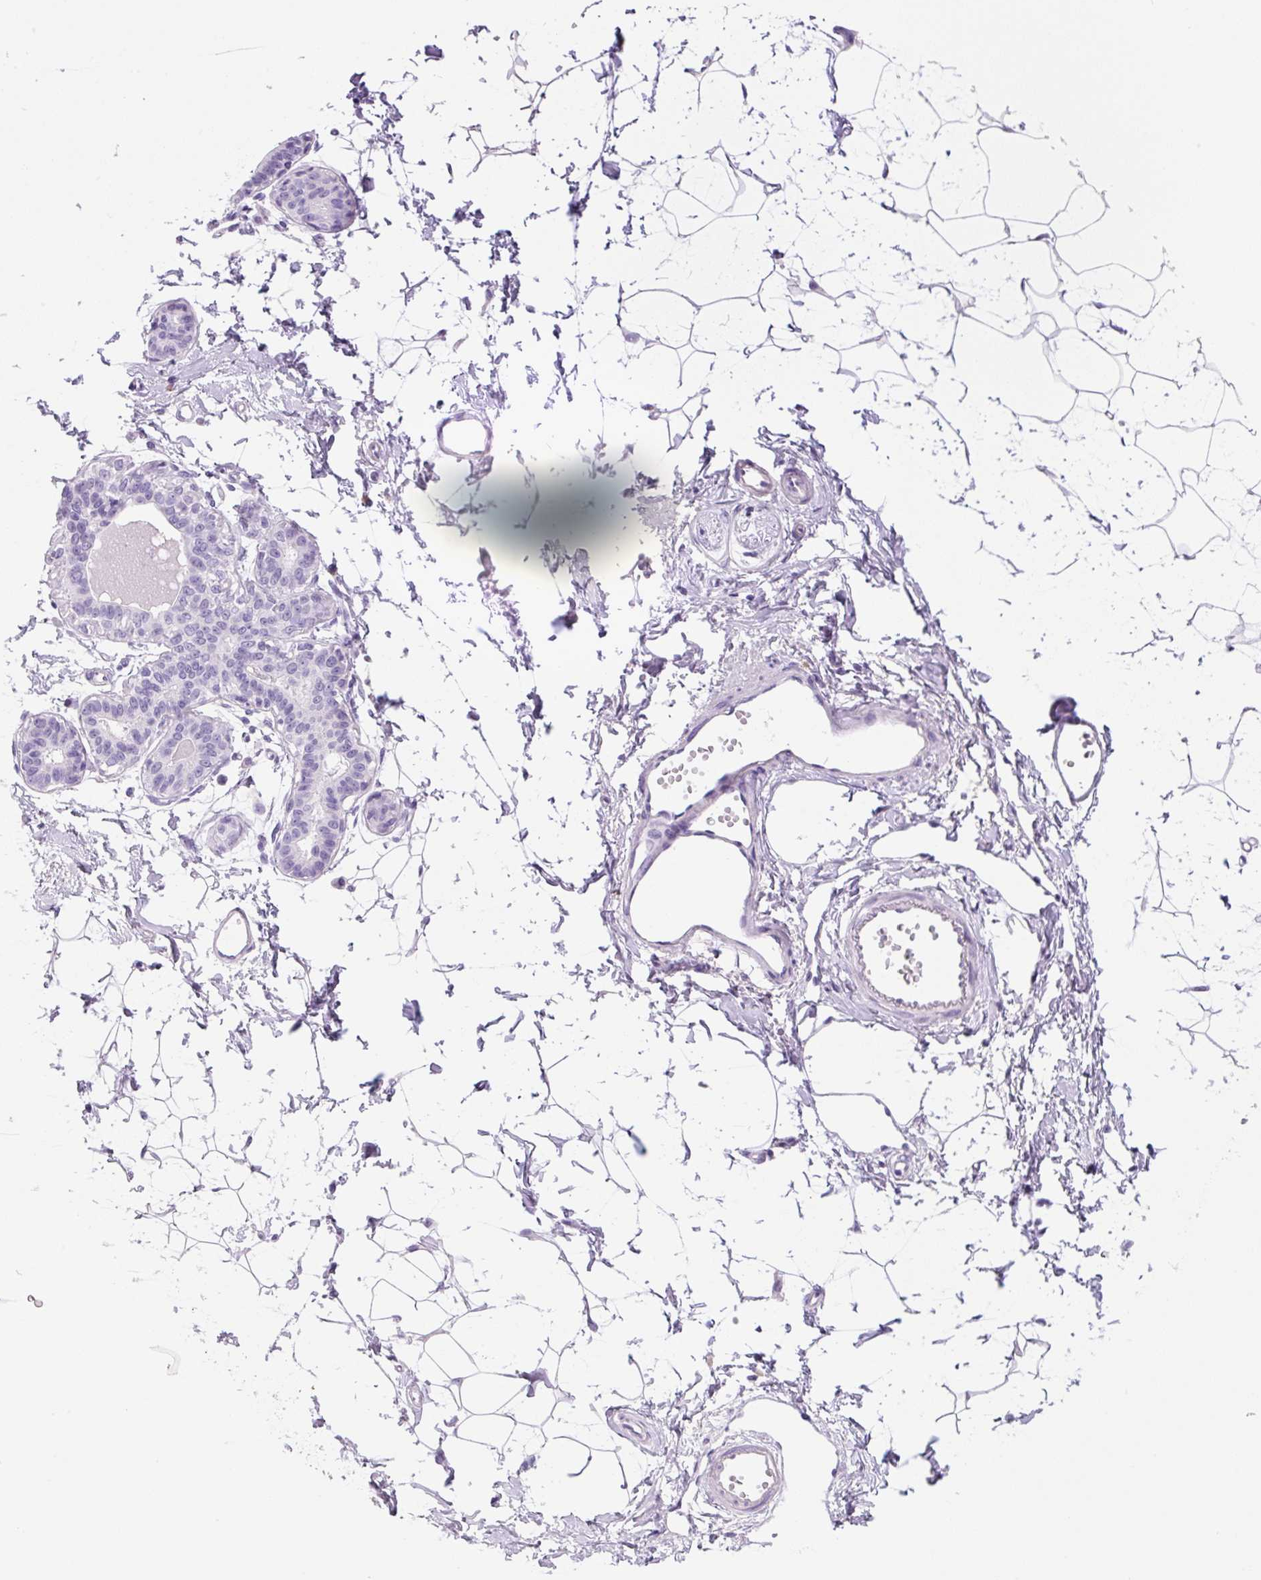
{"staining": {"intensity": "negative", "quantity": "none", "location": "none"}, "tissue": "breast", "cell_type": "Adipocytes", "image_type": "normal", "snomed": [{"axis": "morphology", "description": "Normal tissue, NOS"}, {"axis": "topography", "description": "Breast"}], "caption": "IHC micrograph of unremarkable breast: human breast stained with DAB demonstrates no significant protein expression in adipocytes. (DAB immunohistochemistry (IHC), high magnification).", "gene": "PRRT1", "patient": {"sex": "female", "age": 45}}